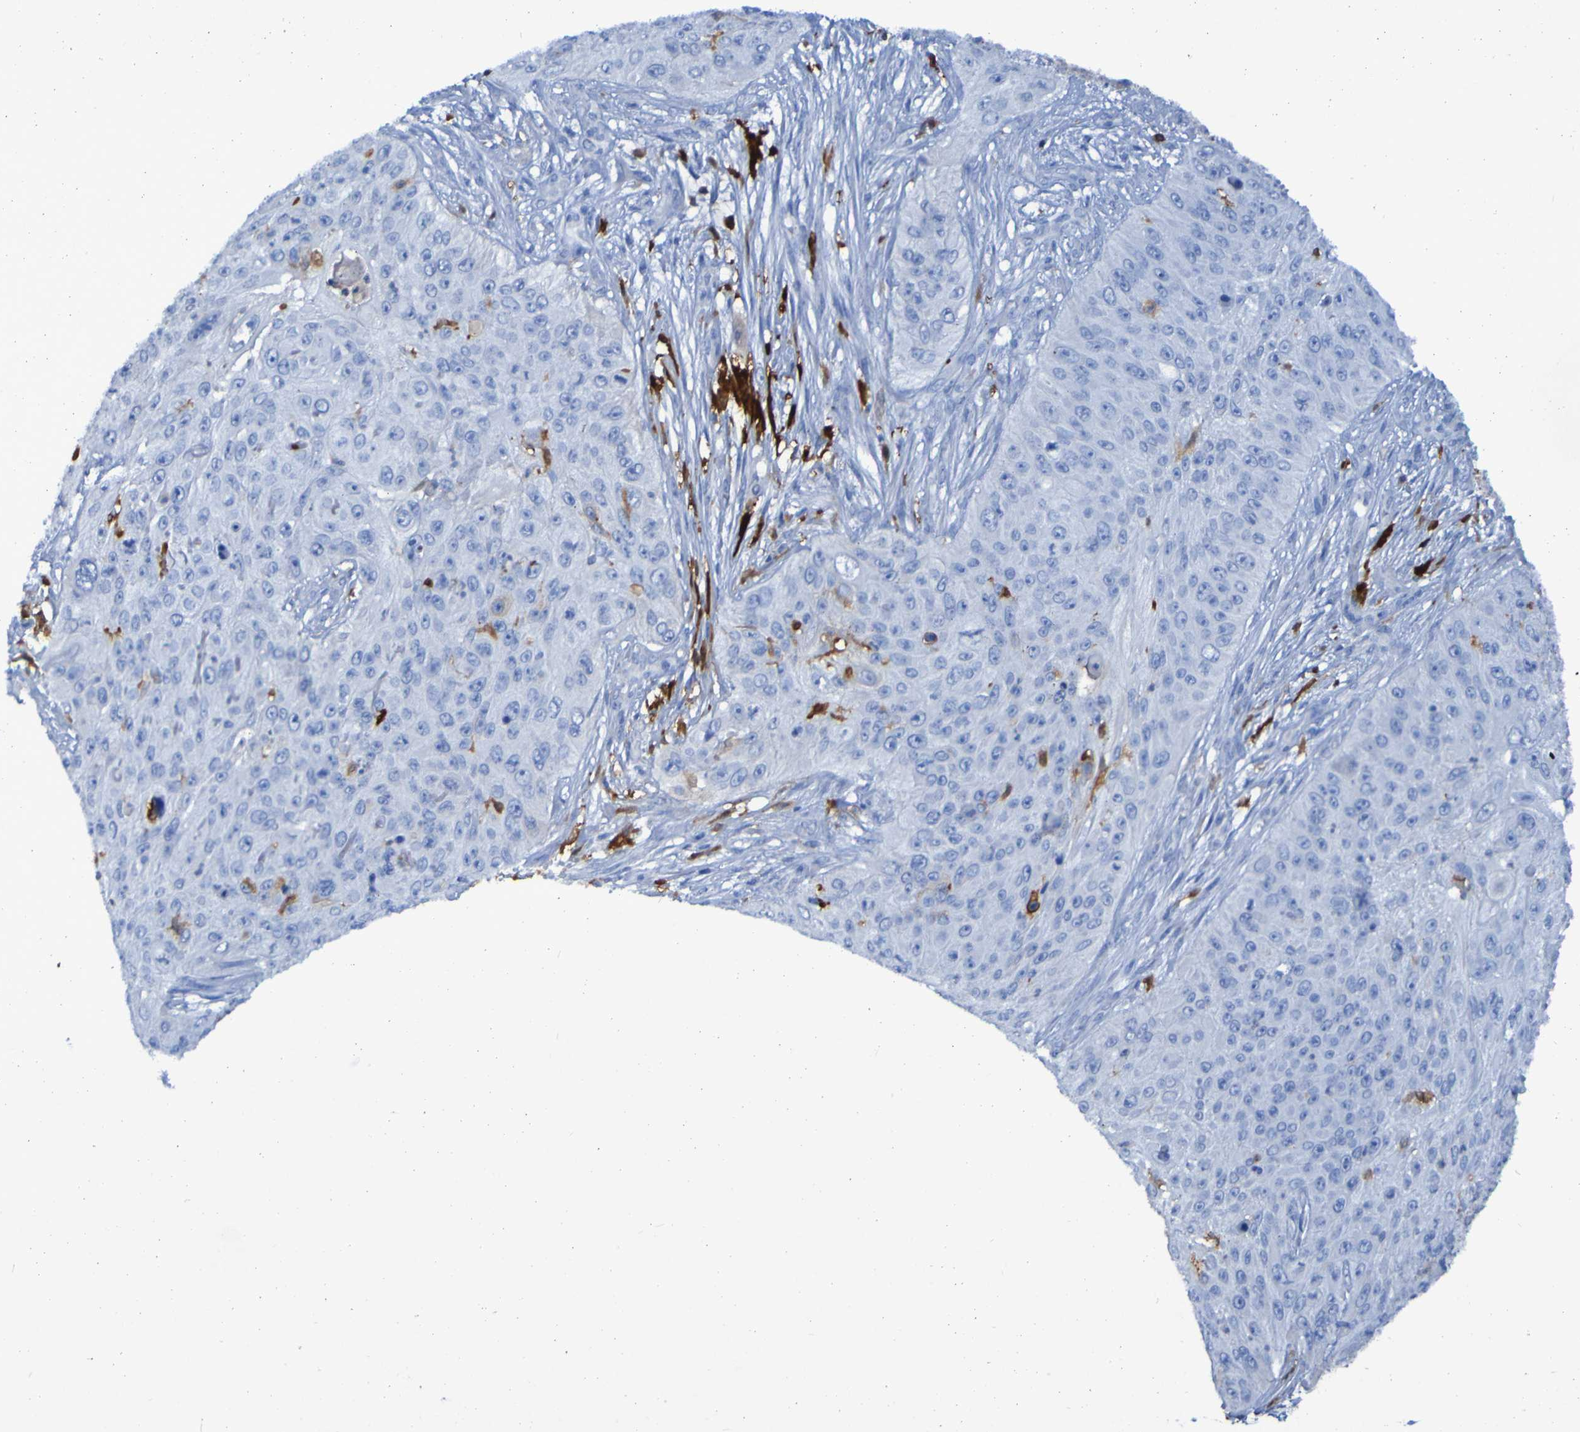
{"staining": {"intensity": "moderate", "quantity": "<25%", "location": "cytoplasmic/membranous"}, "tissue": "skin cancer", "cell_type": "Tumor cells", "image_type": "cancer", "snomed": [{"axis": "morphology", "description": "Squamous cell carcinoma, NOS"}, {"axis": "topography", "description": "Skin"}], "caption": "Squamous cell carcinoma (skin) stained with a protein marker displays moderate staining in tumor cells.", "gene": "MPPE1", "patient": {"sex": "female", "age": 80}}